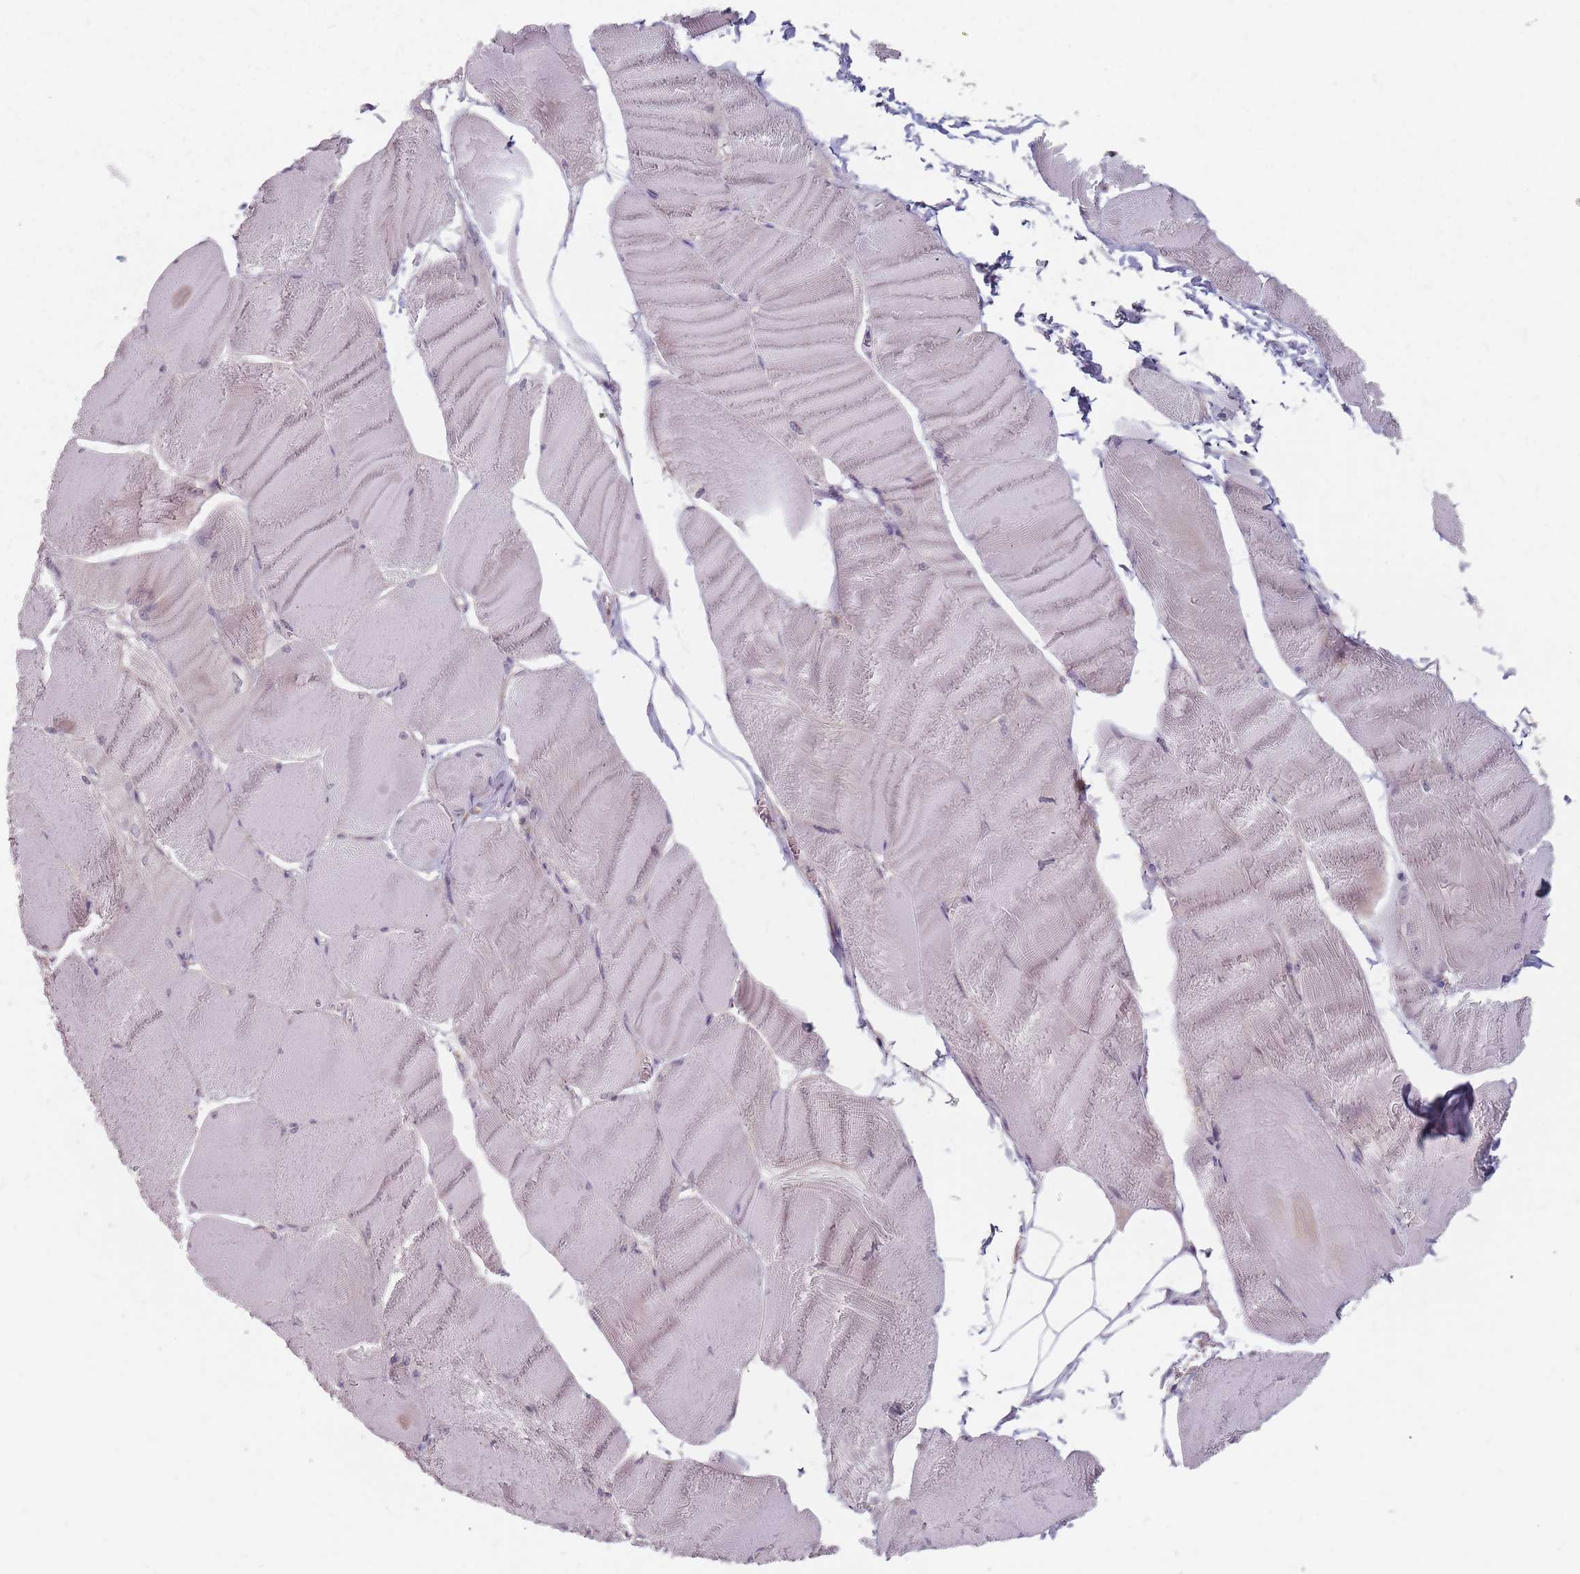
{"staining": {"intensity": "weak", "quantity": "25%-75%", "location": "cytoplasmic/membranous"}, "tissue": "skeletal muscle", "cell_type": "Myocytes", "image_type": "normal", "snomed": [{"axis": "morphology", "description": "Normal tissue, NOS"}, {"axis": "morphology", "description": "Basal cell carcinoma"}, {"axis": "topography", "description": "Skeletal muscle"}], "caption": "Immunohistochemistry histopathology image of normal human skeletal muscle stained for a protein (brown), which displays low levels of weak cytoplasmic/membranous staining in about 25%-75% of myocytes.", "gene": "ADAL", "patient": {"sex": "female", "age": 64}}